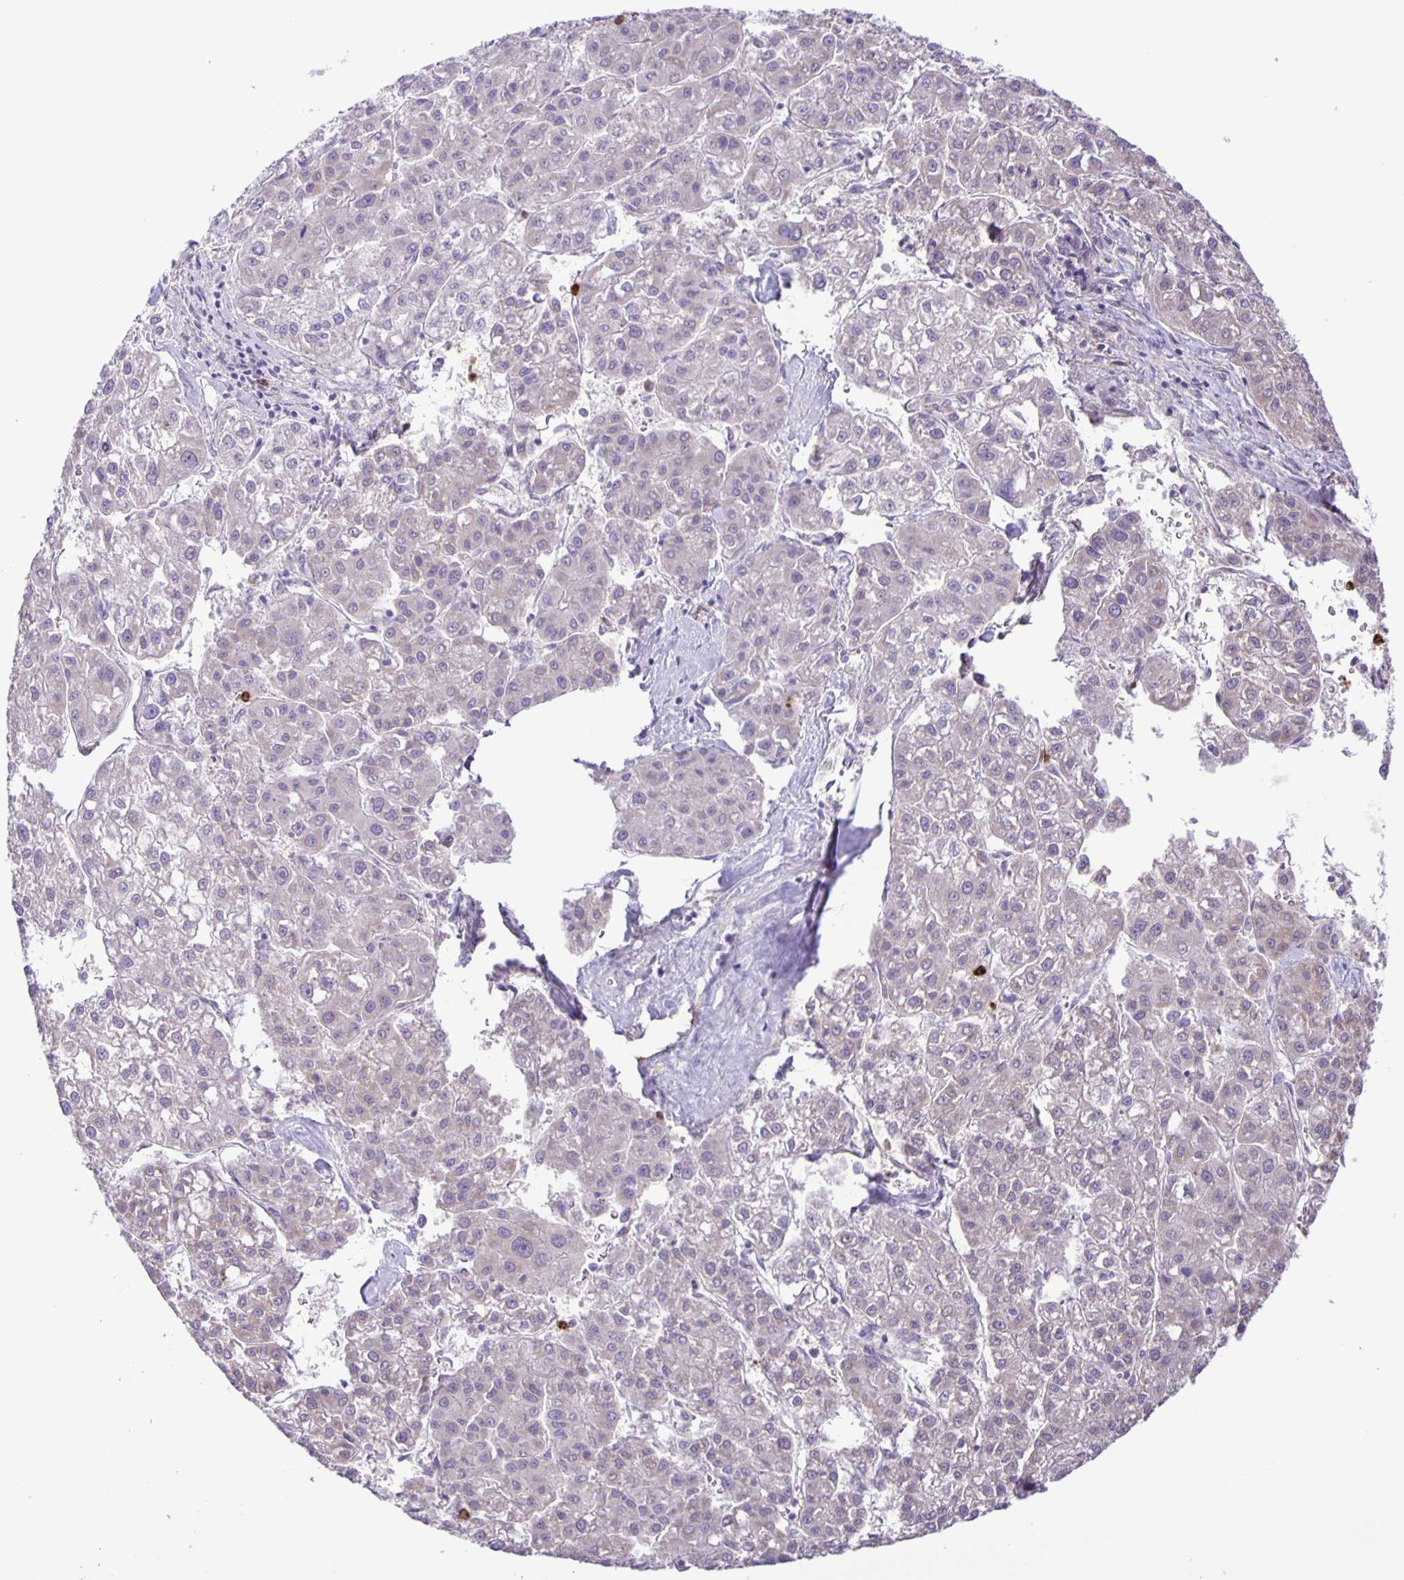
{"staining": {"intensity": "negative", "quantity": "none", "location": "none"}, "tissue": "liver cancer", "cell_type": "Tumor cells", "image_type": "cancer", "snomed": [{"axis": "morphology", "description": "Carcinoma, Hepatocellular, NOS"}, {"axis": "topography", "description": "Liver"}], "caption": "A micrograph of human liver hepatocellular carcinoma is negative for staining in tumor cells.", "gene": "ADCK1", "patient": {"sex": "male", "age": 73}}